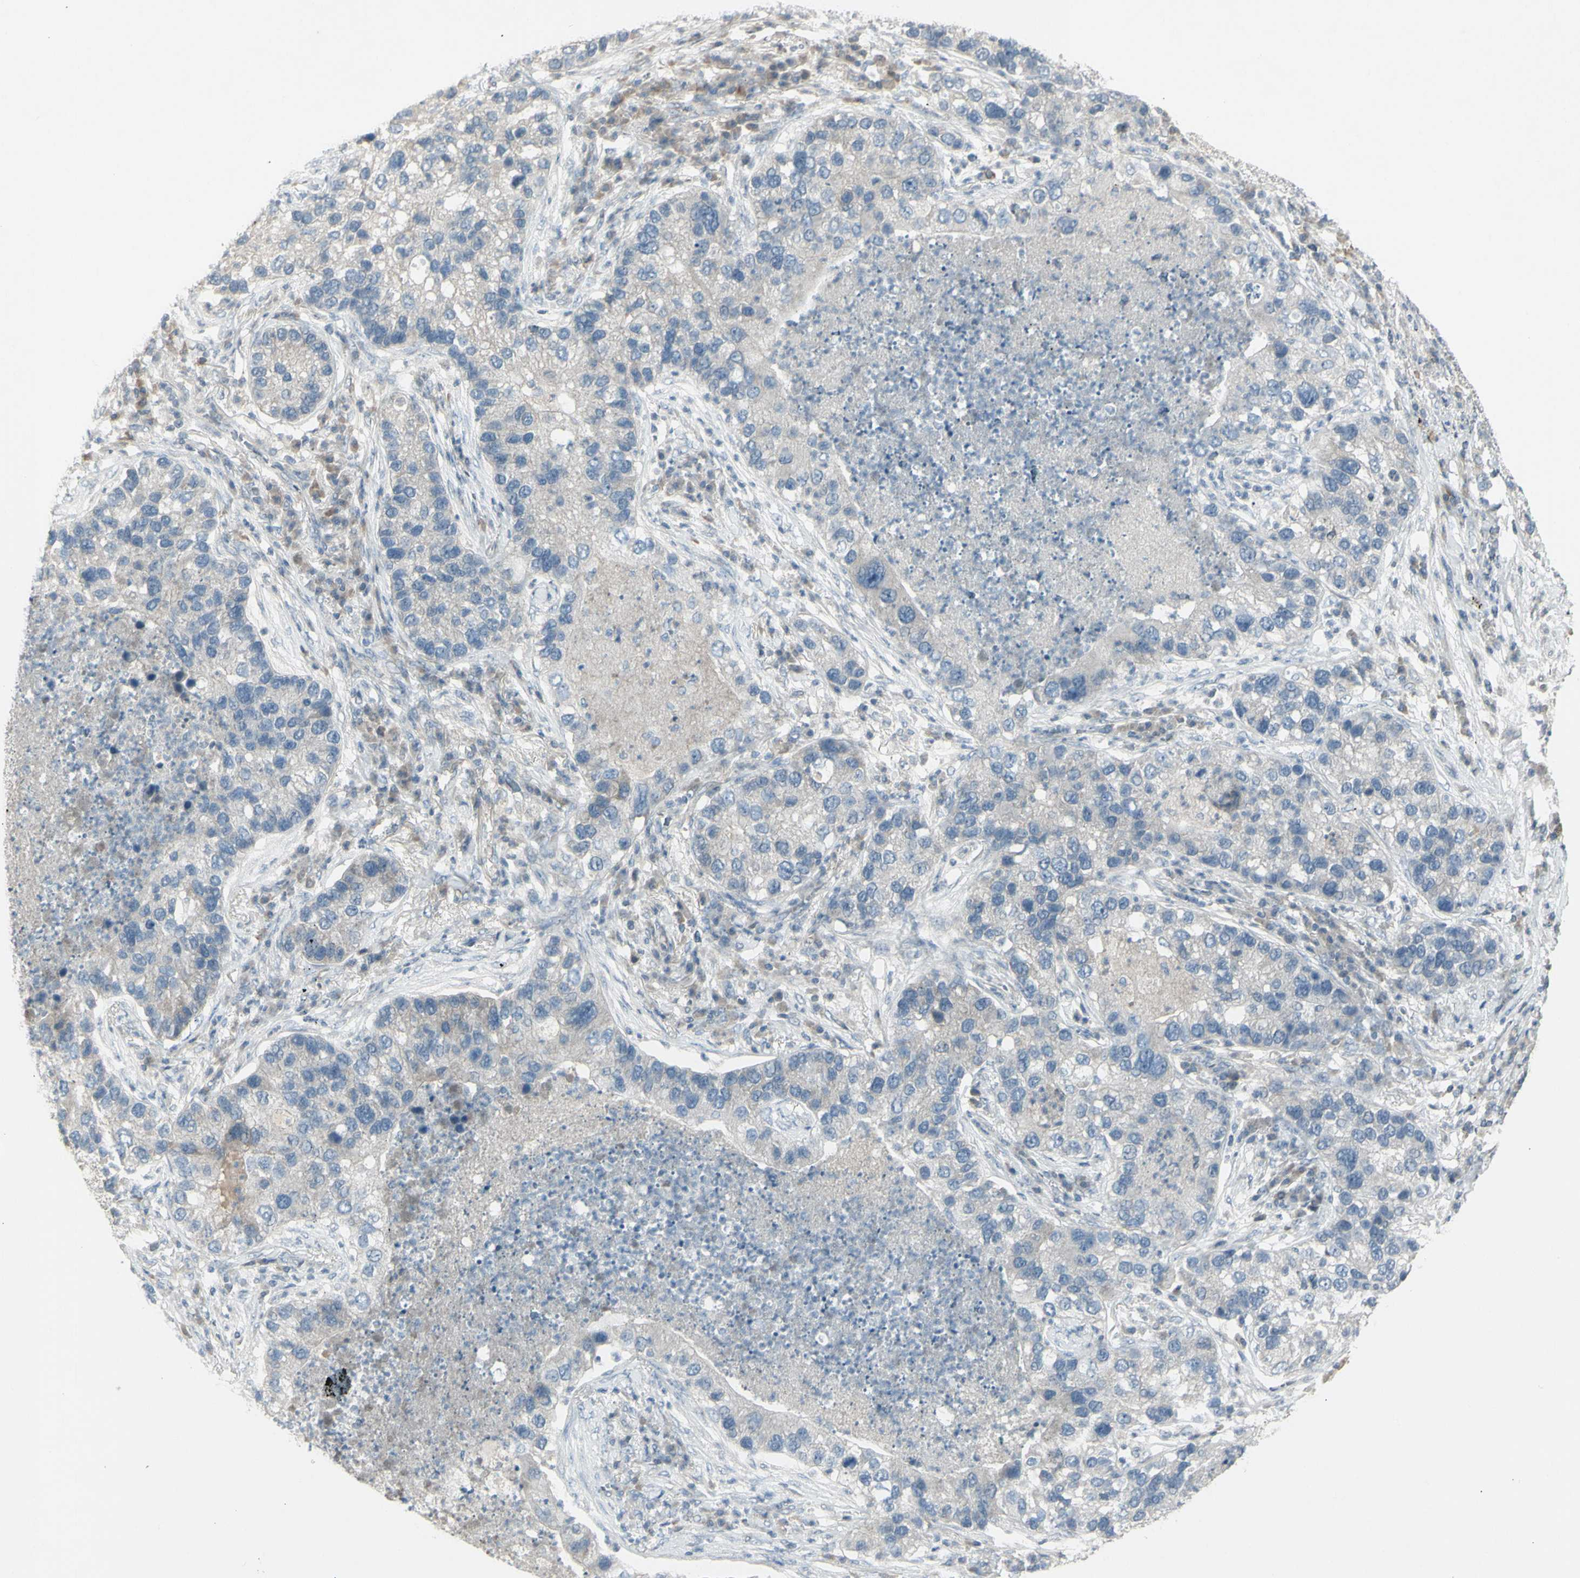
{"staining": {"intensity": "negative", "quantity": "none", "location": "none"}, "tissue": "lung cancer", "cell_type": "Tumor cells", "image_type": "cancer", "snomed": [{"axis": "morphology", "description": "Normal tissue, NOS"}, {"axis": "morphology", "description": "Adenocarcinoma, NOS"}, {"axis": "topography", "description": "Bronchus"}, {"axis": "topography", "description": "Lung"}], "caption": "An IHC image of lung adenocarcinoma is shown. There is no staining in tumor cells of lung adenocarcinoma.", "gene": "SH3GL2", "patient": {"sex": "male", "age": 54}}